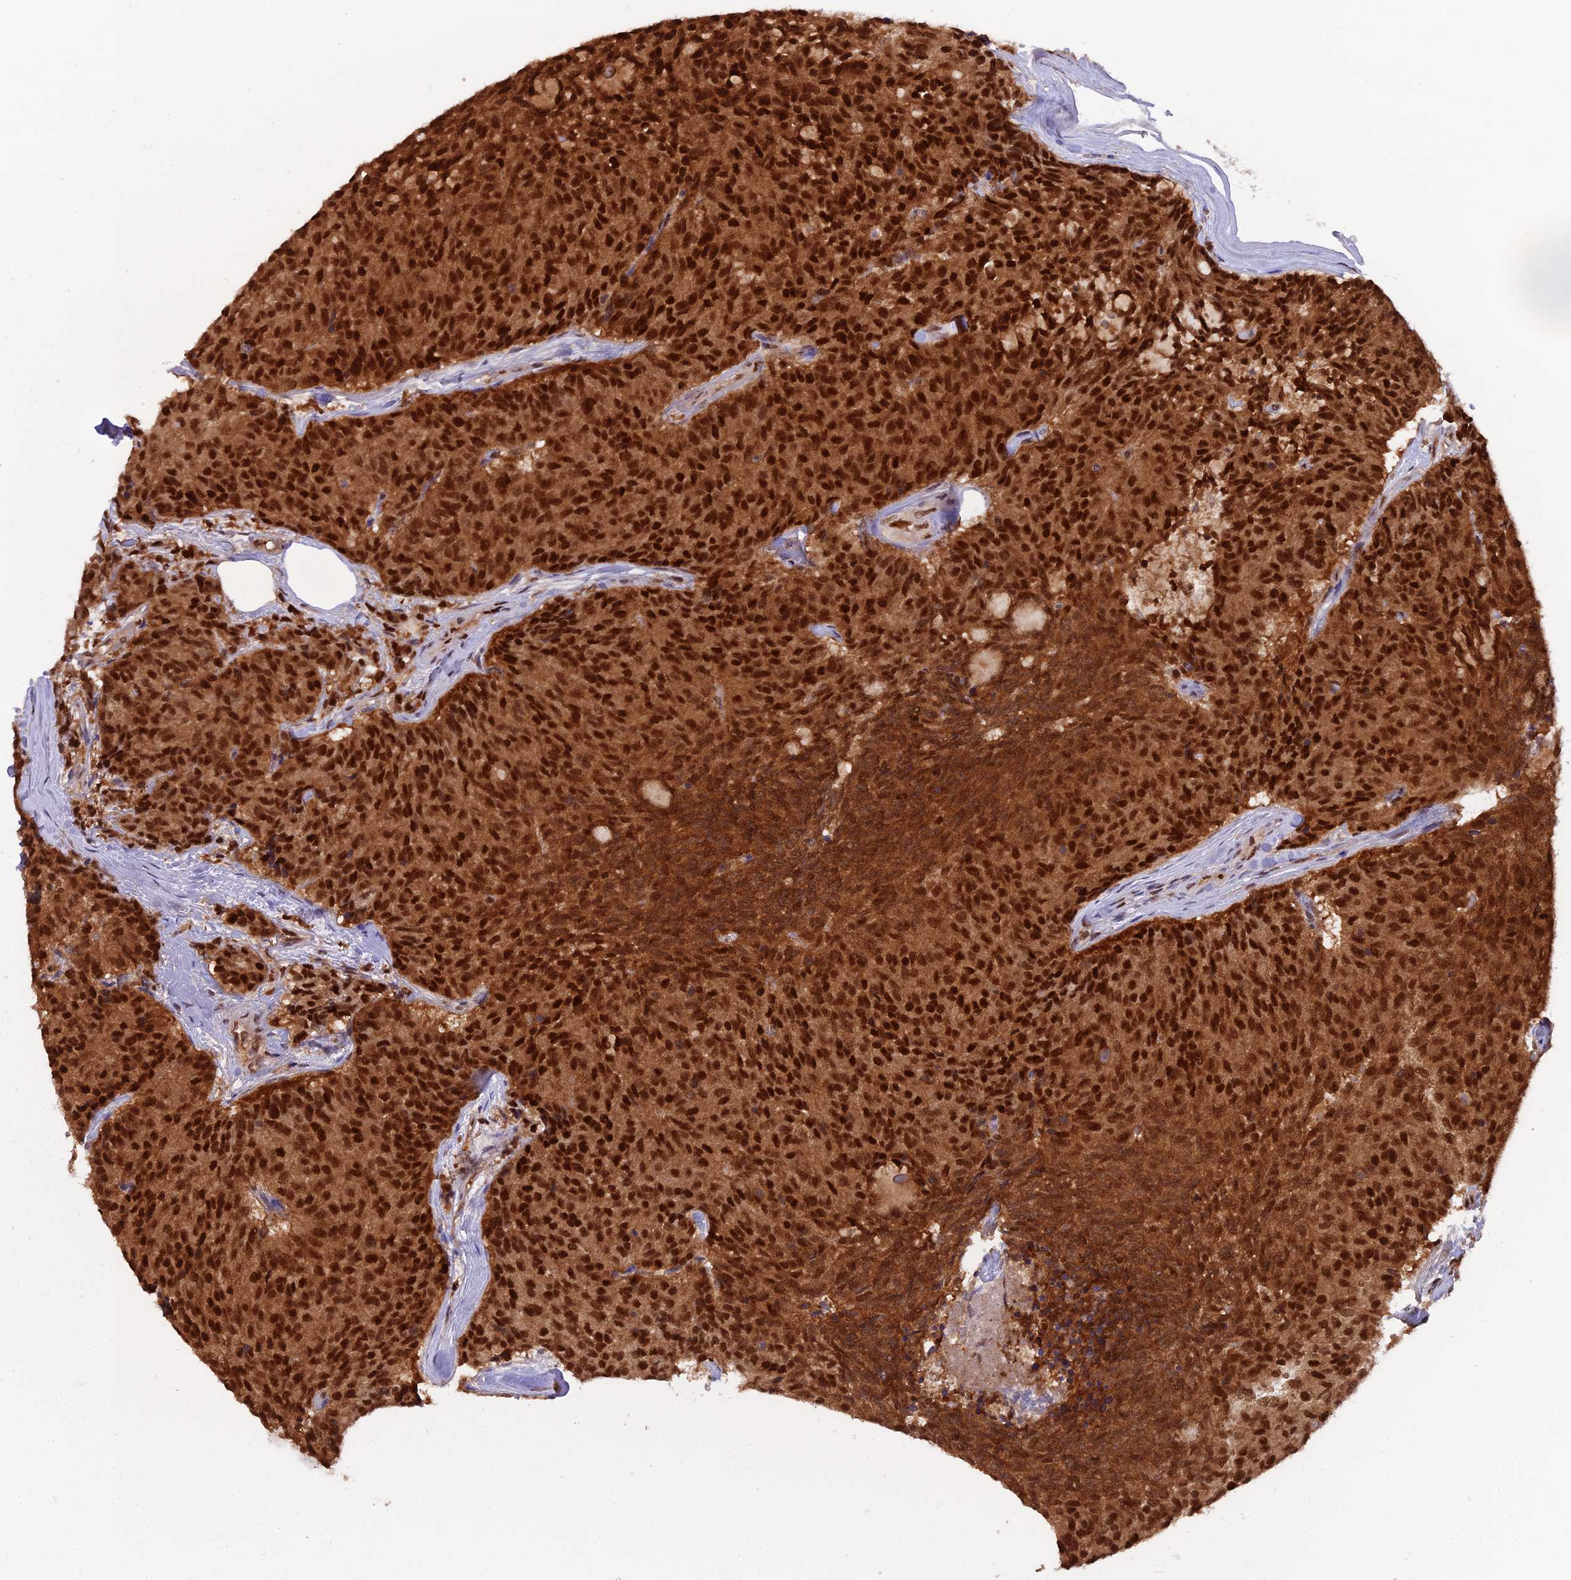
{"staining": {"intensity": "strong", "quantity": ">75%", "location": "cytoplasmic/membranous,nuclear"}, "tissue": "carcinoid", "cell_type": "Tumor cells", "image_type": "cancer", "snomed": [{"axis": "morphology", "description": "Carcinoid, malignant, NOS"}, {"axis": "topography", "description": "Pancreas"}], "caption": "Protein staining demonstrates strong cytoplasmic/membranous and nuclear expression in approximately >75% of tumor cells in carcinoid.", "gene": "NPEPL1", "patient": {"sex": "female", "age": 54}}